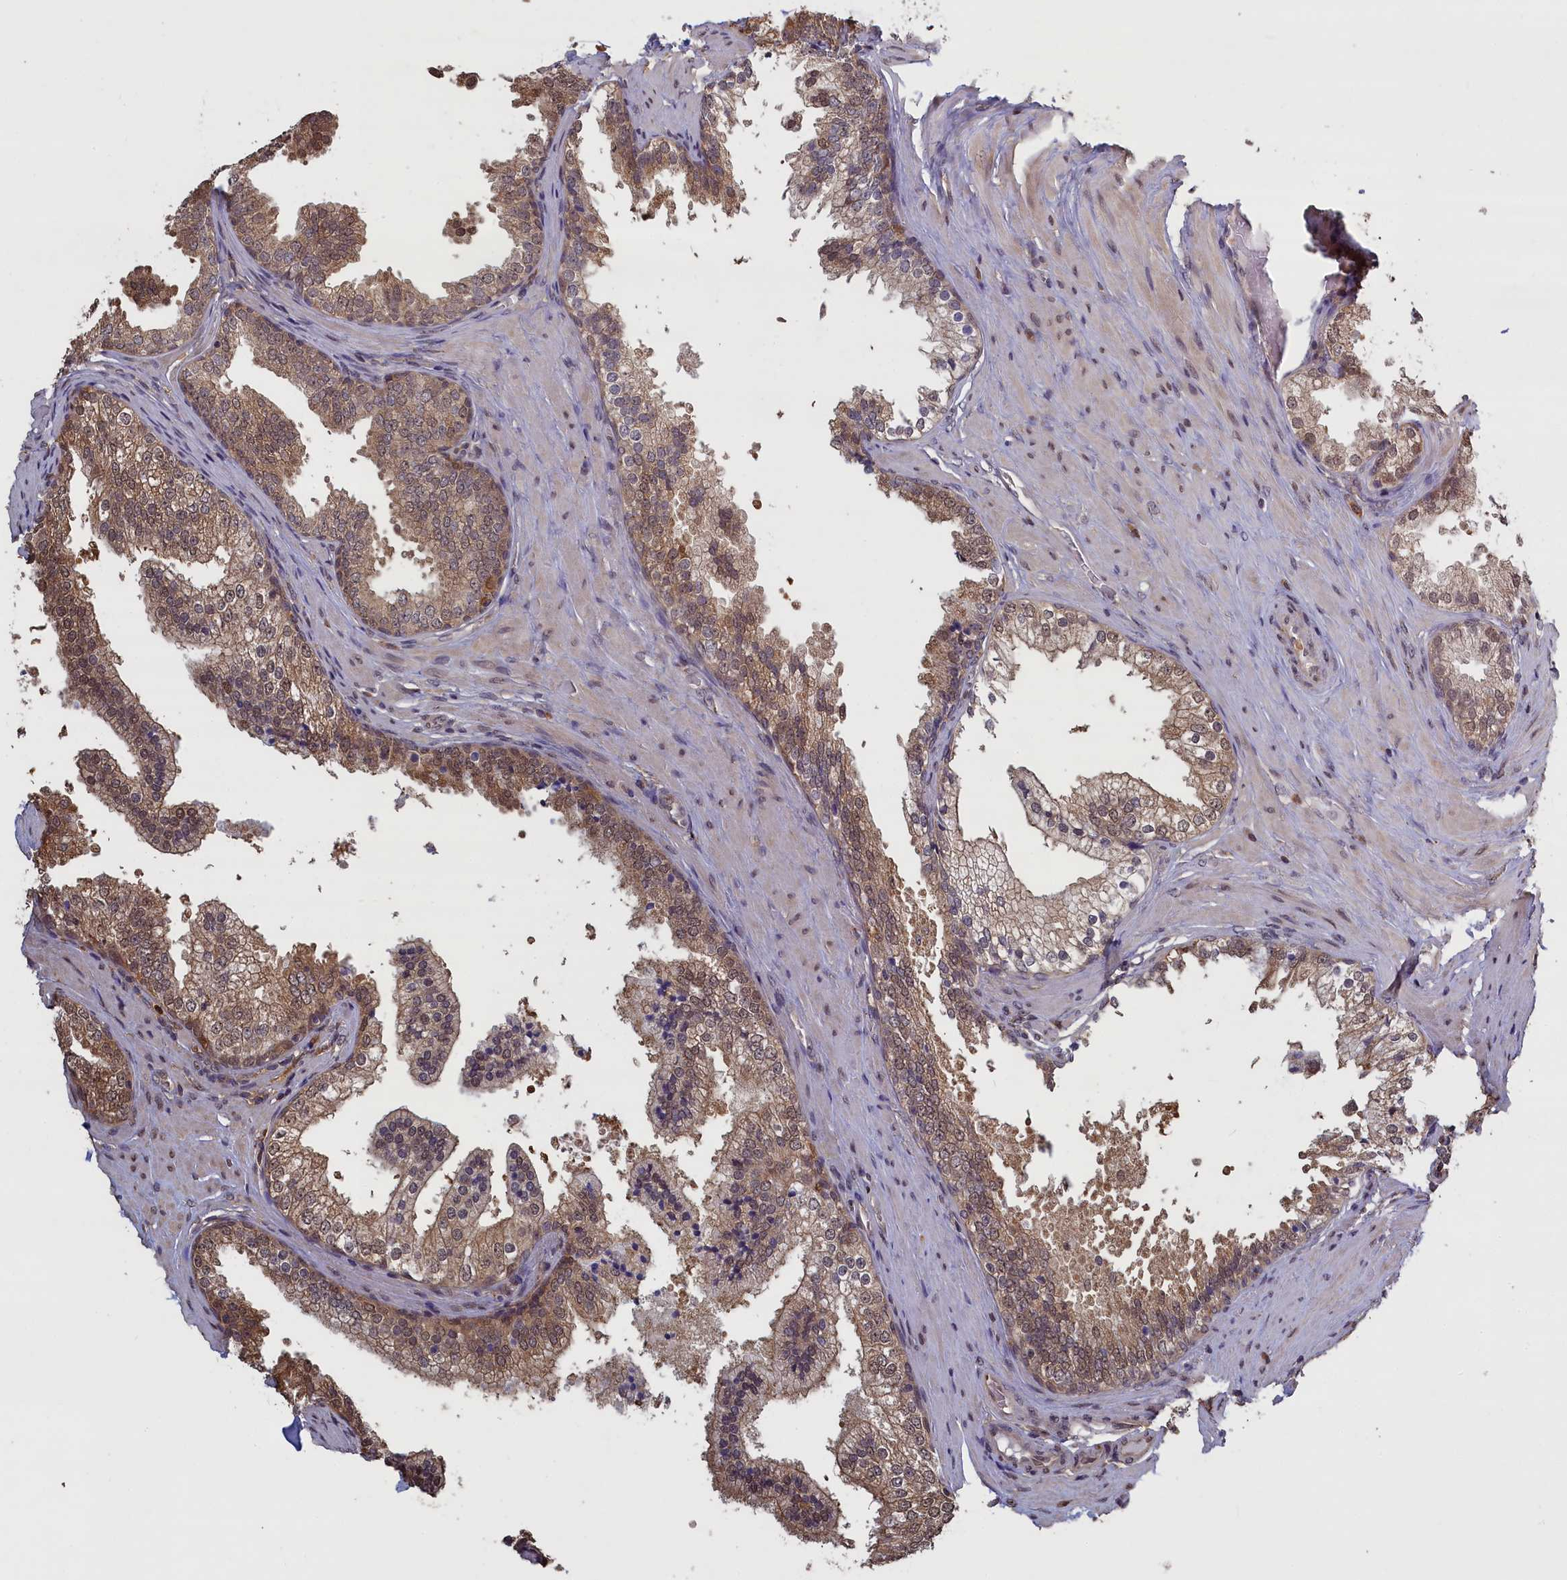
{"staining": {"intensity": "moderate", "quantity": ">75%", "location": "cytoplasmic/membranous,nuclear"}, "tissue": "prostate", "cell_type": "Glandular cells", "image_type": "normal", "snomed": [{"axis": "morphology", "description": "Normal tissue, NOS"}, {"axis": "topography", "description": "Prostate"}], "caption": "Immunohistochemical staining of benign prostate displays >75% levels of moderate cytoplasmic/membranous,nuclear protein expression in approximately >75% of glandular cells.", "gene": "UCHL3", "patient": {"sex": "male", "age": 60}}